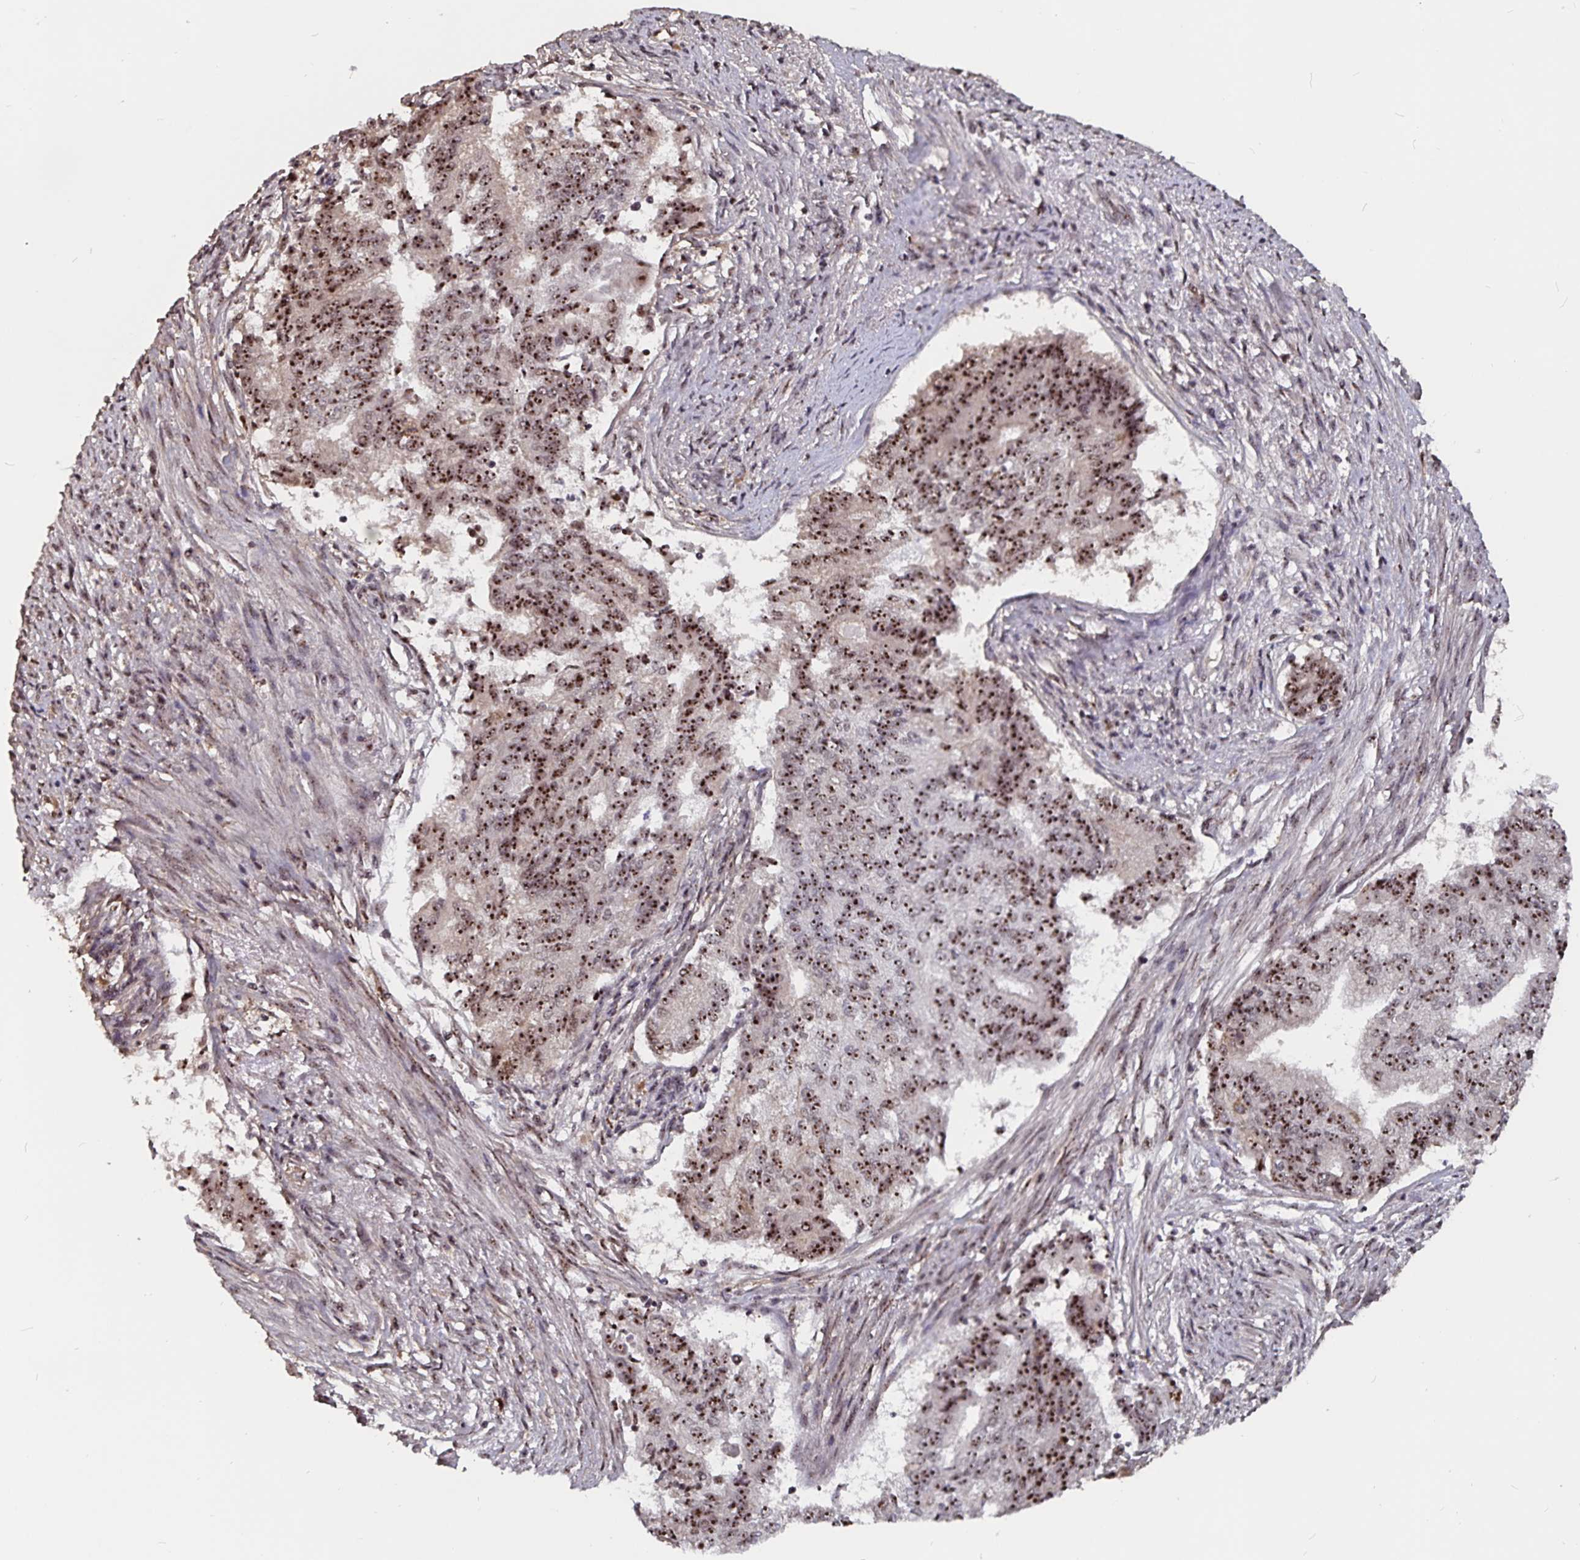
{"staining": {"intensity": "strong", "quantity": ">75%", "location": "nuclear"}, "tissue": "endometrial cancer", "cell_type": "Tumor cells", "image_type": "cancer", "snomed": [{"axis": "morphology", "description": "Adenocarcinoma, NOS"}, {"axis": "topography", "description": "Endometrium"}], "caption": "Endometrial adenocarcinoma tissue demonstrates strong nuclear expression in approximately >75% of tumor cells", "gene": "LAS1L", "patient": {"sex": "female", "age": 65}}